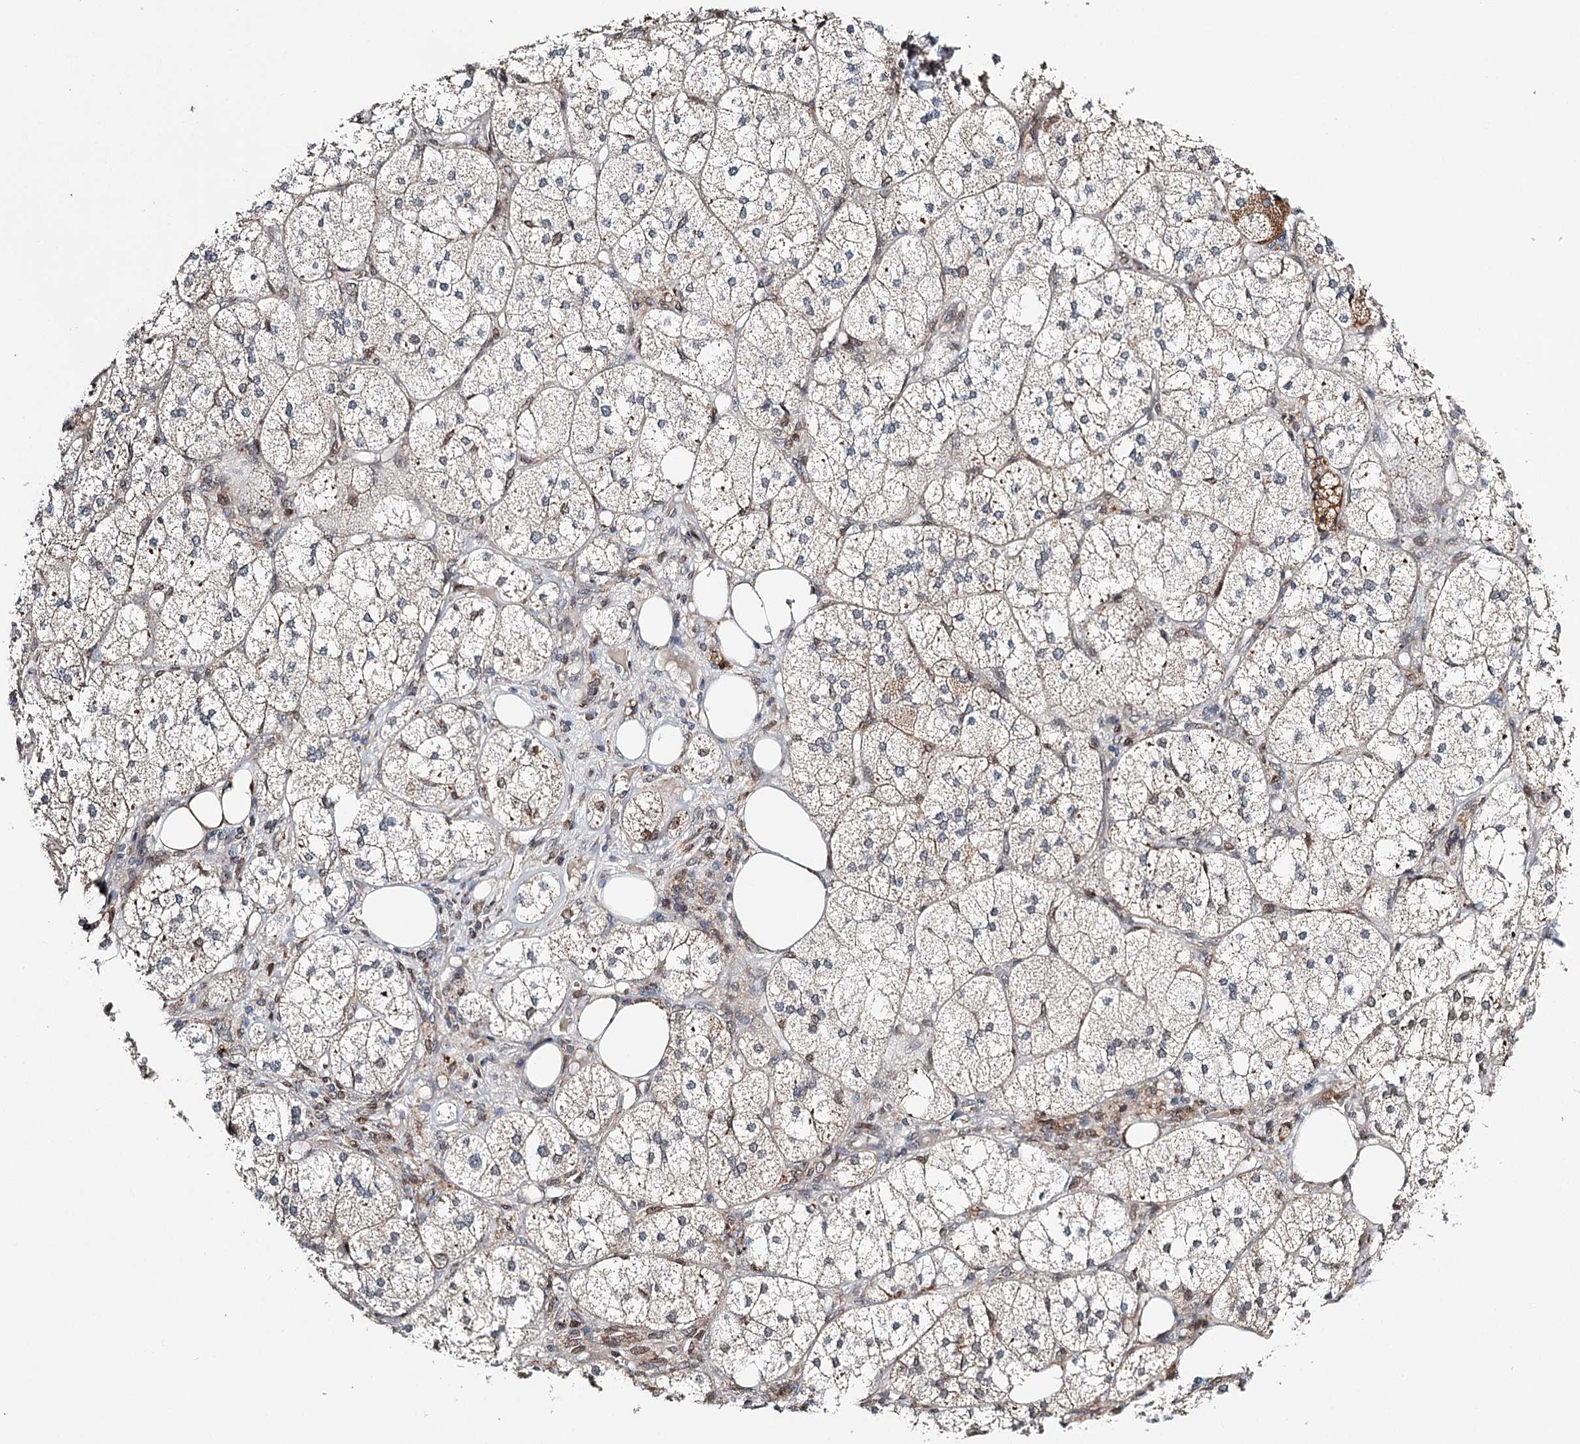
{"staining": {"intensity": "moderate", "quantity": "25%-75%", "location": "cytoplasmic/membranous"}, "tissue": "adrenal gland", "cell_type": "Glandular cells", "image_type": "normal", "snomed": [{"axis": "morphology", "description": "Normal tissue, NOS"}, {"axis": "topography", "description": "Adrenal gland"}], "caption": "Protein expression analysis of normal adrenal gland shows moderate cytoplasmic/membranous staining in approximately 25%-75% of glandular cells.", "gene": "CFAP46", "patient": {"sex": "female", "age": 61}}